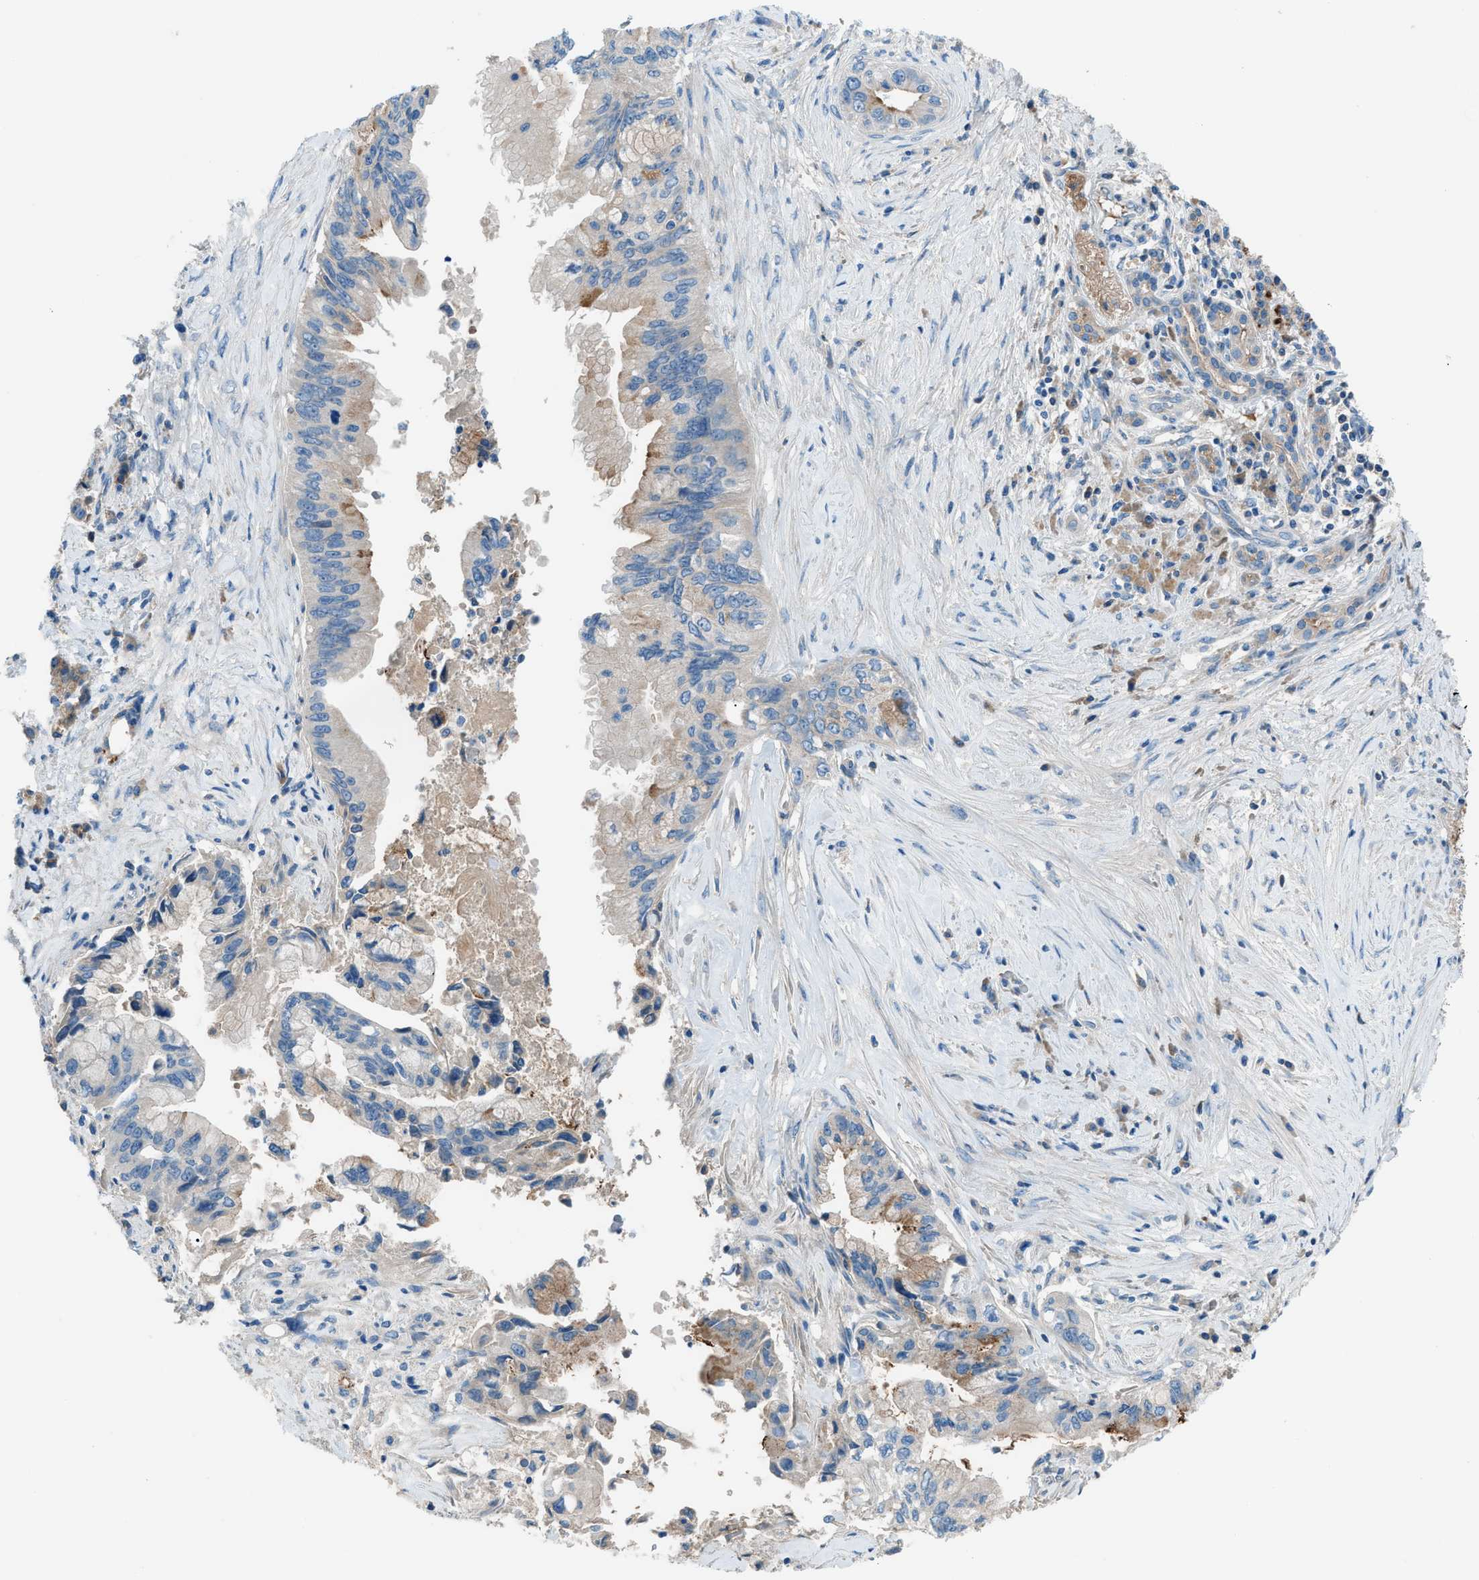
{"staining": {"intensity": "moderate", "quantity": "25%-75%", "location": "cytoplasmic/membranous"}, "tissue": "pancreatic cancer", "cell_type": "Tumor cells", "image_type": "cancer", "snomed": [{"axis": "morphology", "description": "Adenocarcinoma, NOS"}, {"axis": "topography", "description": "Pancreas"}], "caption": "A high-resolution micrograph shows immunohistochemistry (IHC) staining of pancreatic cancer, which reveals moderate cytoplasmic/membranous staining in about 25%-75% of tumor cells.", "gene": "C5AR2", "patient": {"sex": "female", "age": 73}}